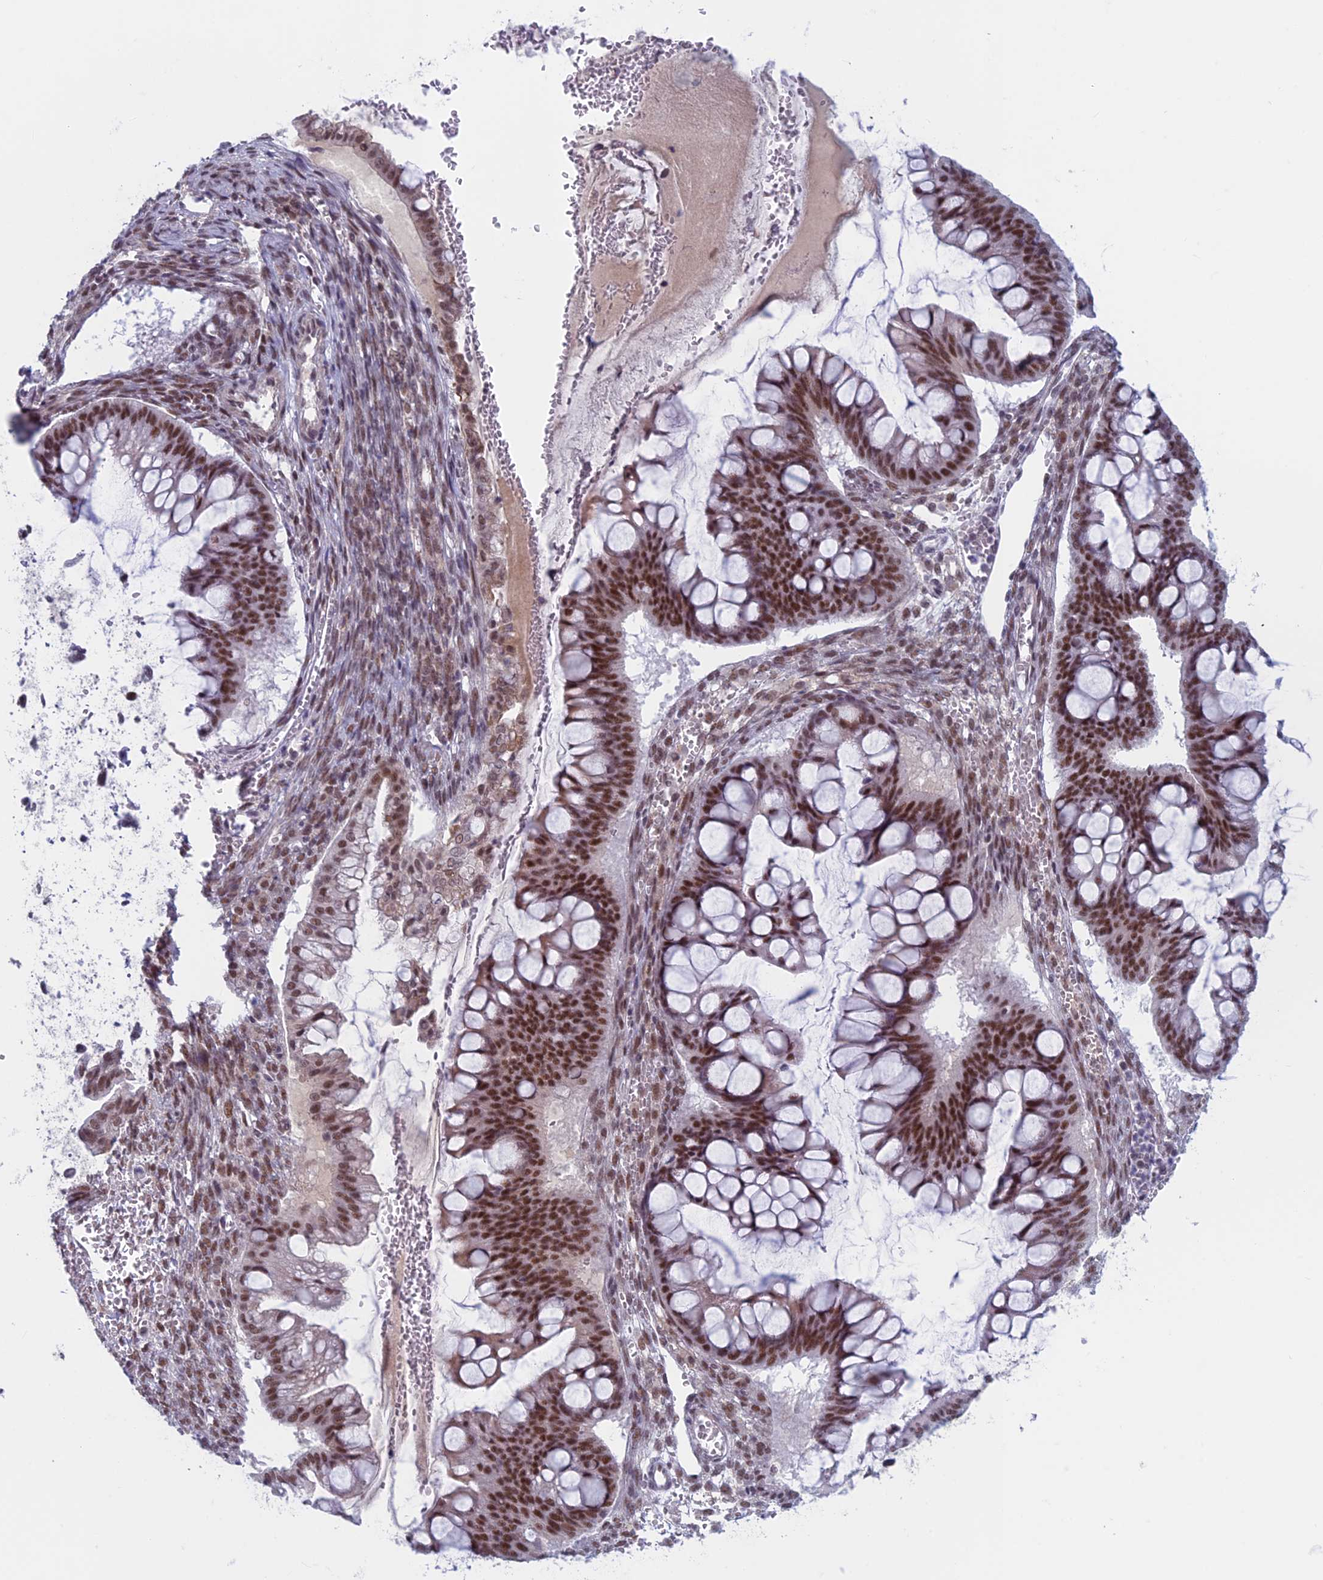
{"staining": {"intensity": "moderate", "quantity": ">75%", "location": "nuclear"}, "tissue": "ovarian cancer", "cell_type": "Tumor cells", "image_type": "cancer", "snomed": [{"axis": "morphology", "description": "Cystadenocarcinoma, mucinous, NOS"}, {"axis": "topography", "description": "Ovary"}], "caption": "Approximately >75% of tumor cells in human ovarian cancer (mucinous cystadenocarcinoma) exhibit moderate nuclear protein expression as visualized by brown immunohistochemical staining.", "gene": "ASH2L", "patient": {"sex": "female", "age": 73}}